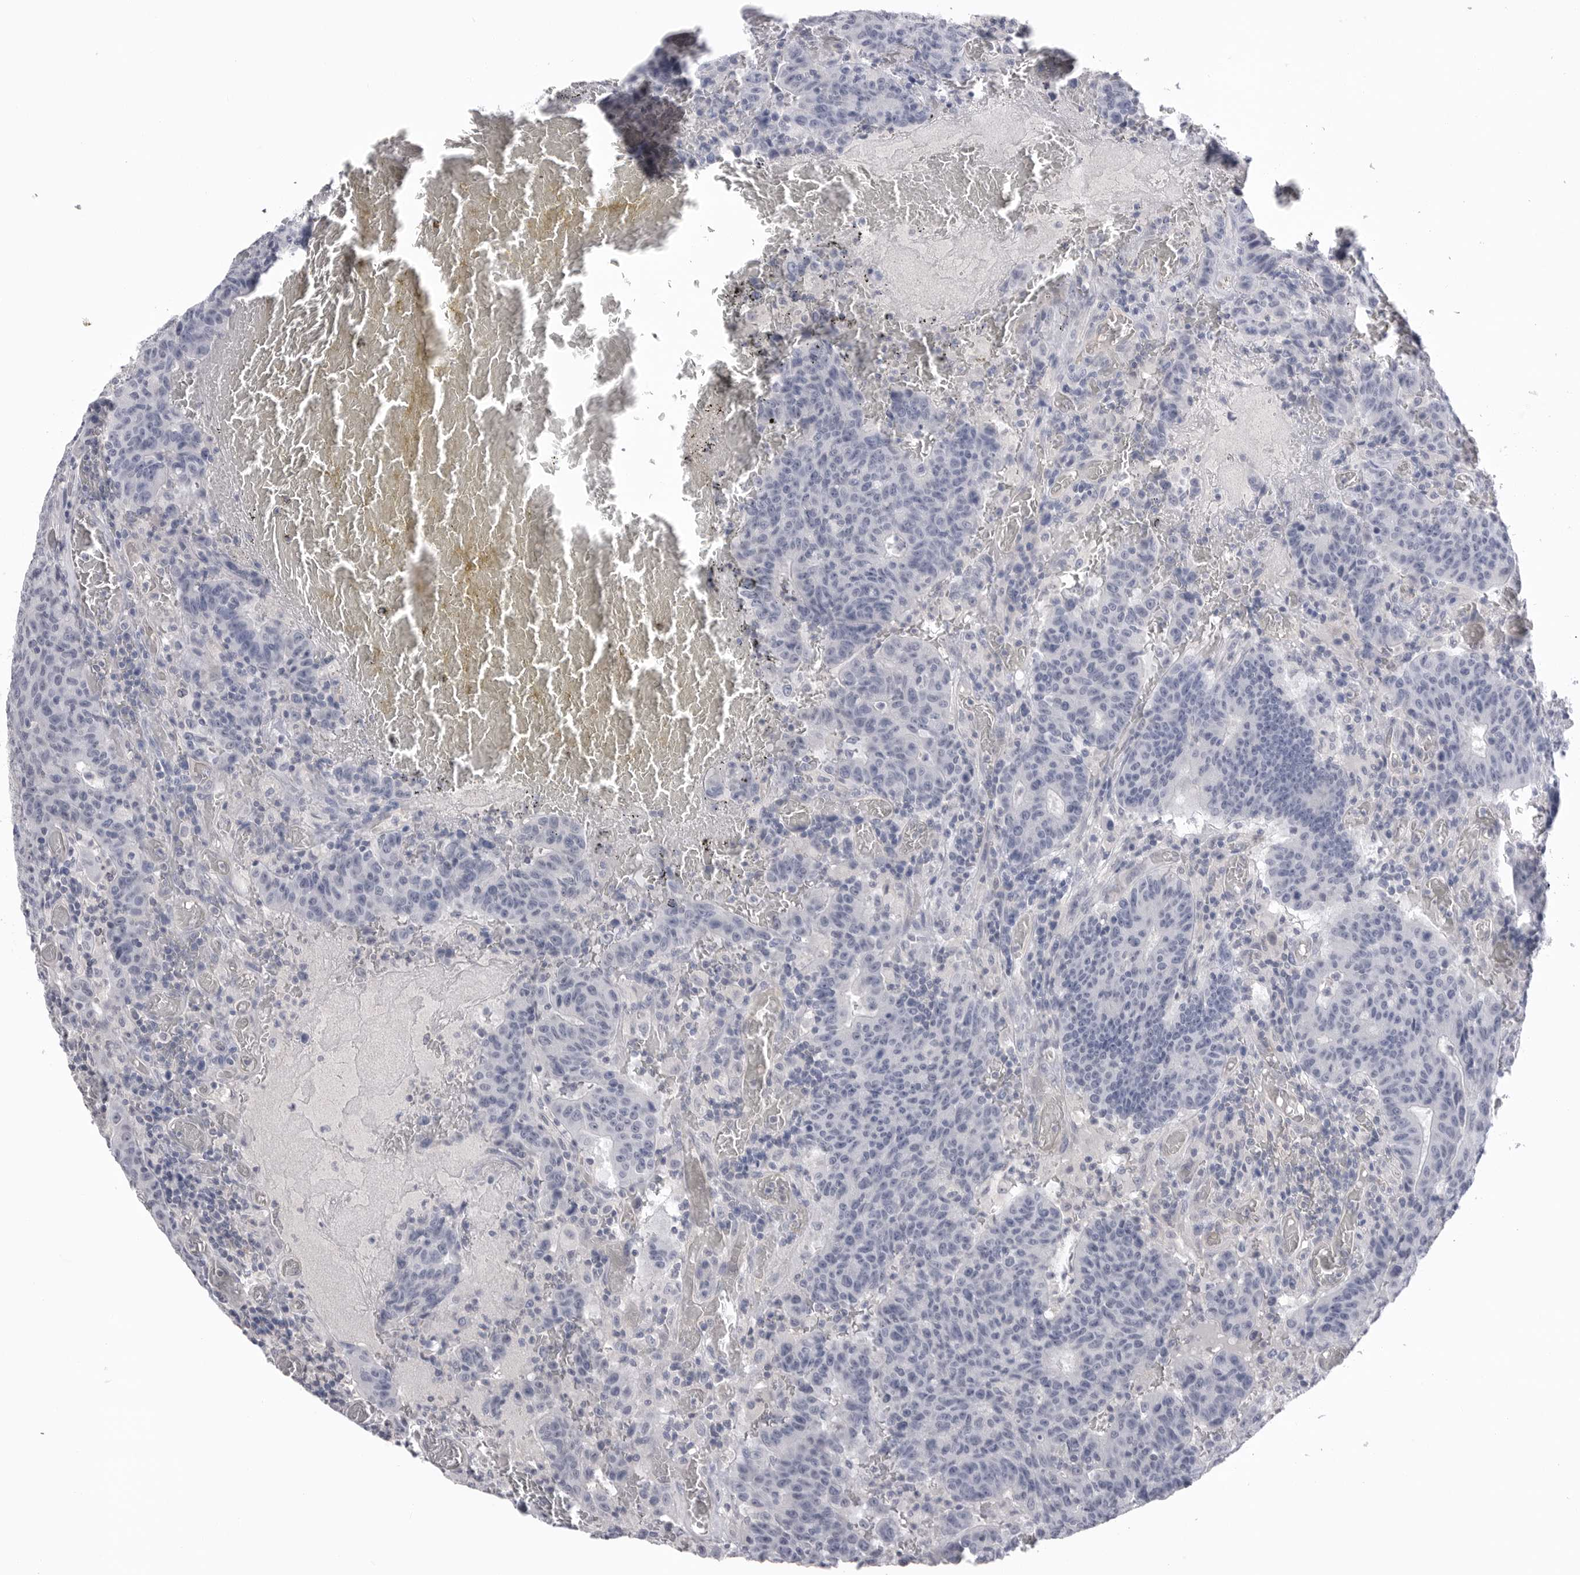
{"staining": {"intensity": "negative", "quantity": "none", "location": "none"}, "tissue": "colorectal cancer", "cell_type": "Tumor cells", "image_type": "cancer", "snomed": [{"axis": "morphology", "description": "Adenocarcinoma, NOS"}, {"axis": "topography", "description": "Colon"}], "caption": "Tumor cells are negative for brown protein staining in adenocarcinoma (colorectal). The staining is performed using DAB (3,3'-diaminobenzidine) brown chromogen with nuclei counter-stained in using hematoxylin.", "gene": "DLGAP3", "patient": {"sex": "female", "age": 75}}